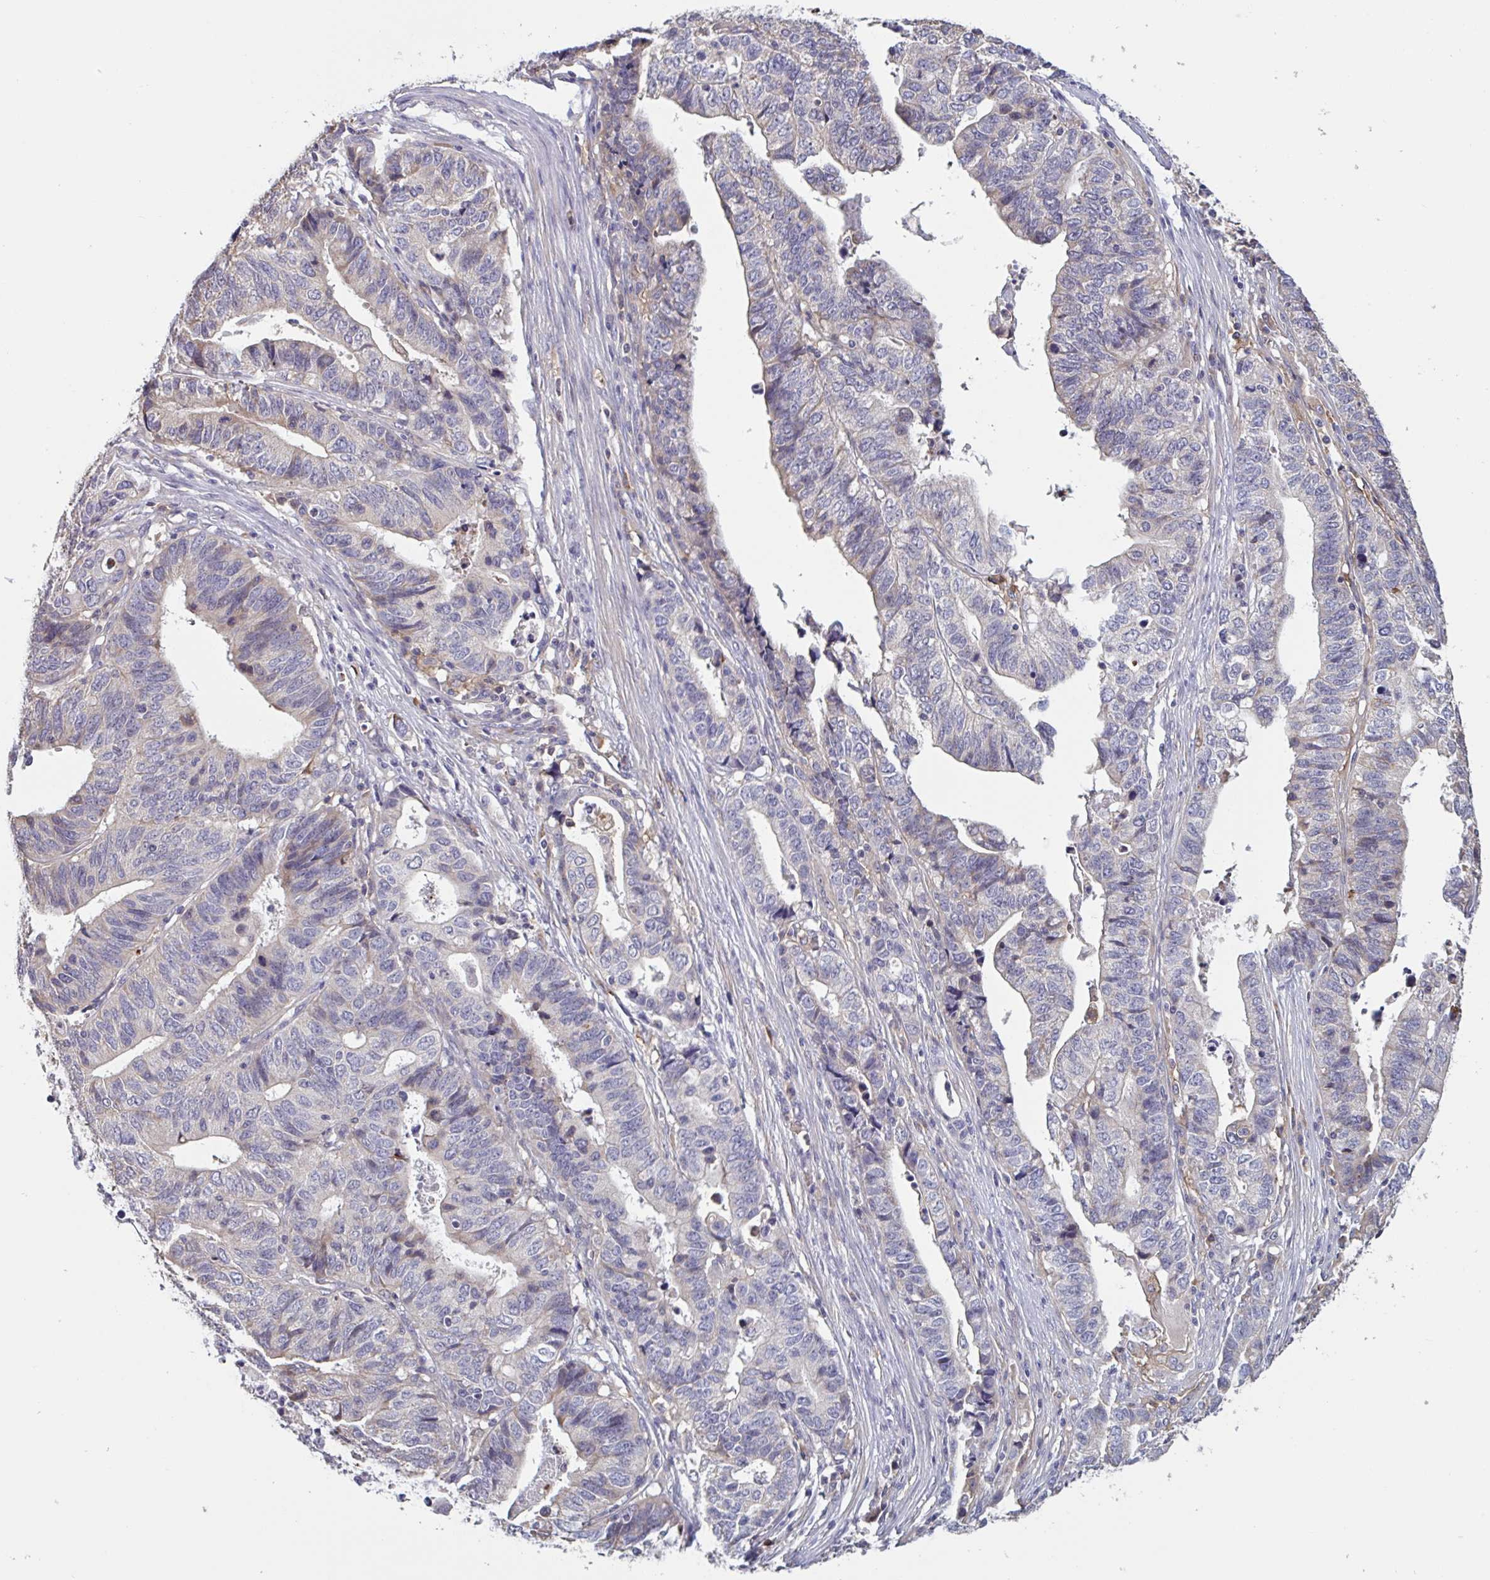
{"staining": {"intensity": "negative", "quantity": "none", "location": "none"}, "tissue": "stomach cancer", "cell_type": "Tumor cells", "image_type": "cancer", "snomed": [{"axis": "morphology", "description": "Adenocarcinoma, NOS"}, {"axis": "topography", "description": "Stomach, upper"}], "caption": "Micrograph shows no significant protein positivity in tumor cells of stomach cancer.", "gene": "CD1E", "patient": {"sex": "female", "age": 67}}